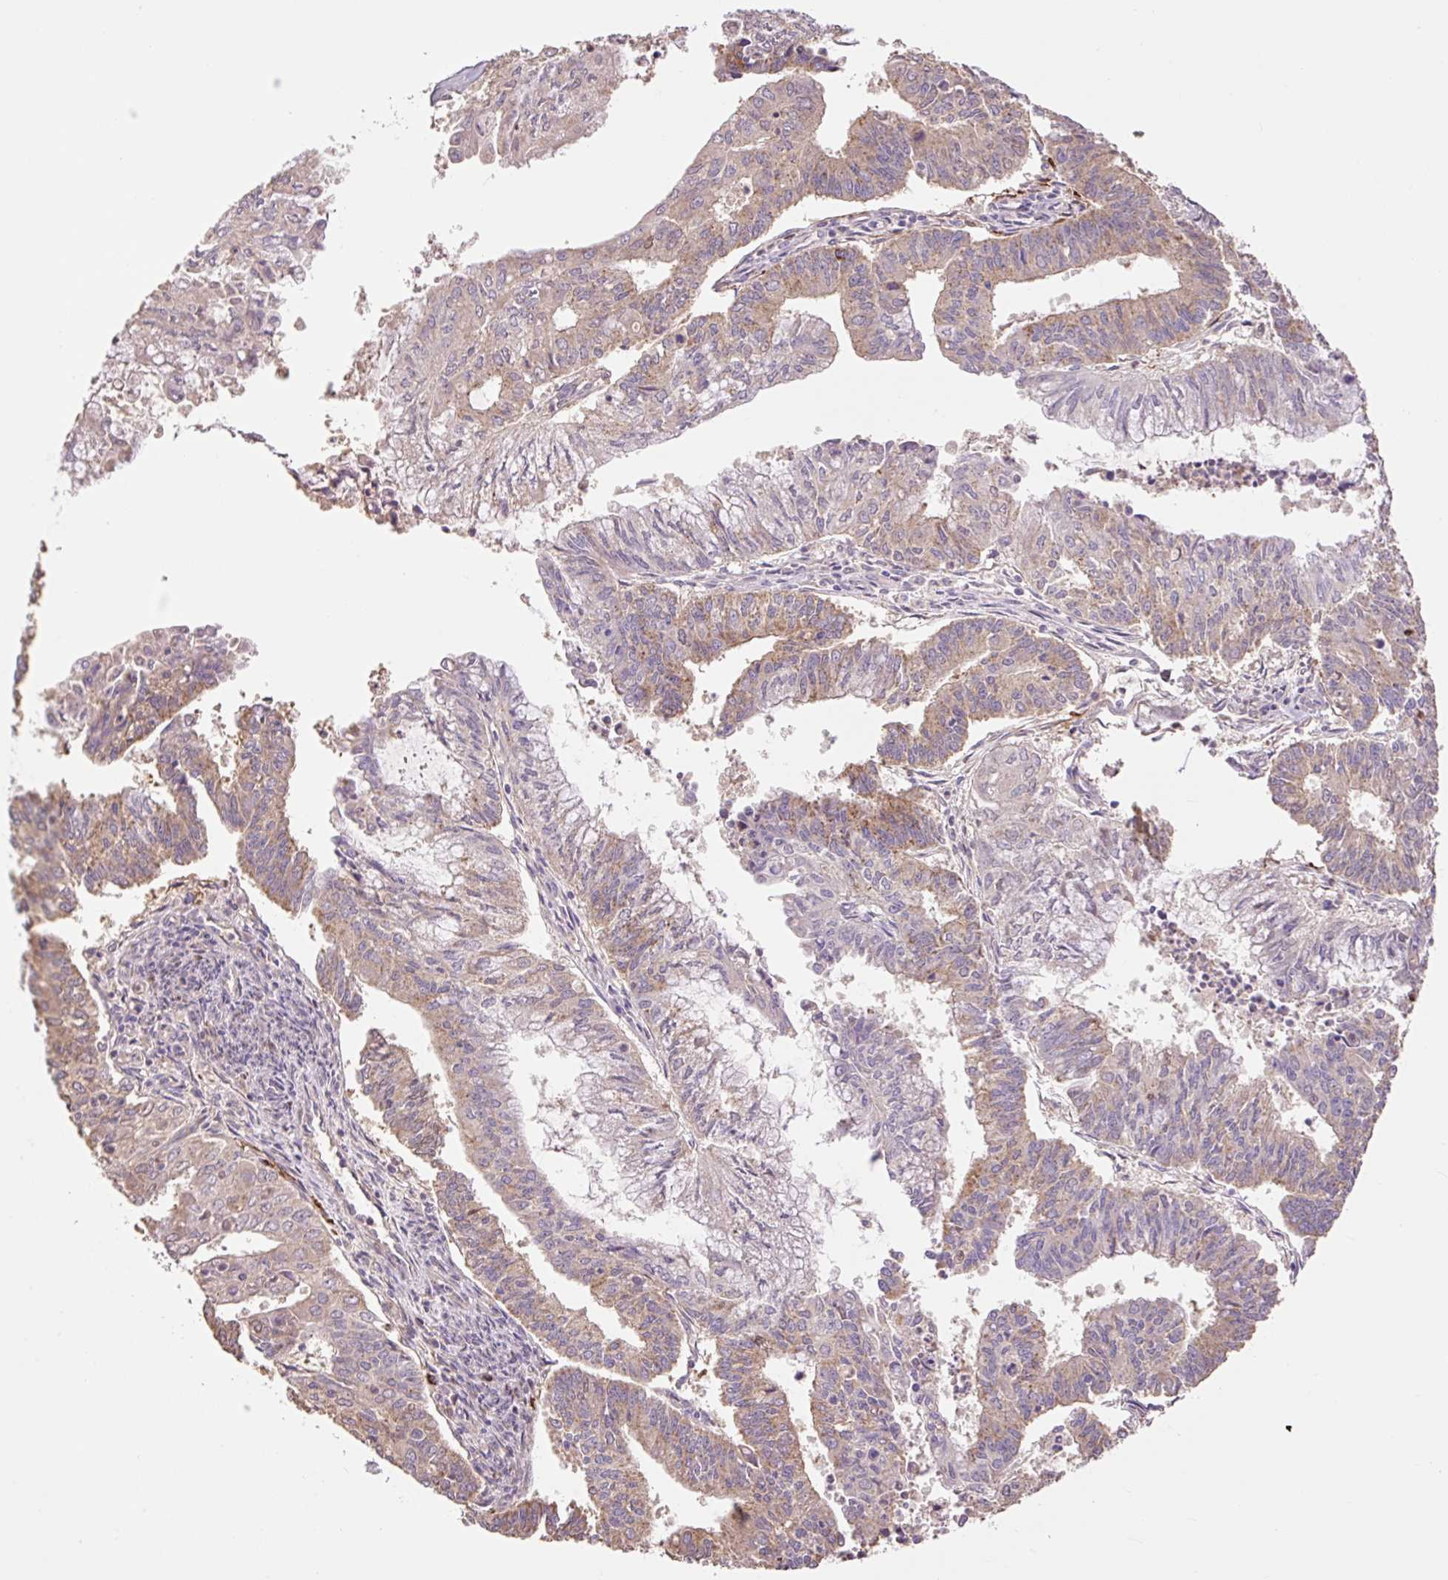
{"staining": {"intensity": "moderate", "quantity": "25%-75%", "location": "cytoplasmic/membranous"}, "tissue": "endometrial cancer", "cell_type": "Tumor cells", "image_type": "cancer", "snomed": [{"axis": "morphology", "description": "Adenocarcinoma, NOS"}, {"axis": "topography", "description": "Endometrium"}], "caption": "High-power microscopy captured an immunohistochemistry (IHC) photomicrograph of endometrial cancer (adenocarcinoma), revealing moderate cytoplasmic/membranous positivity in approximately 25%-75% of tumor cells.", "gene": "DESI1", "patient": {"sex": "female", "age": 61}}